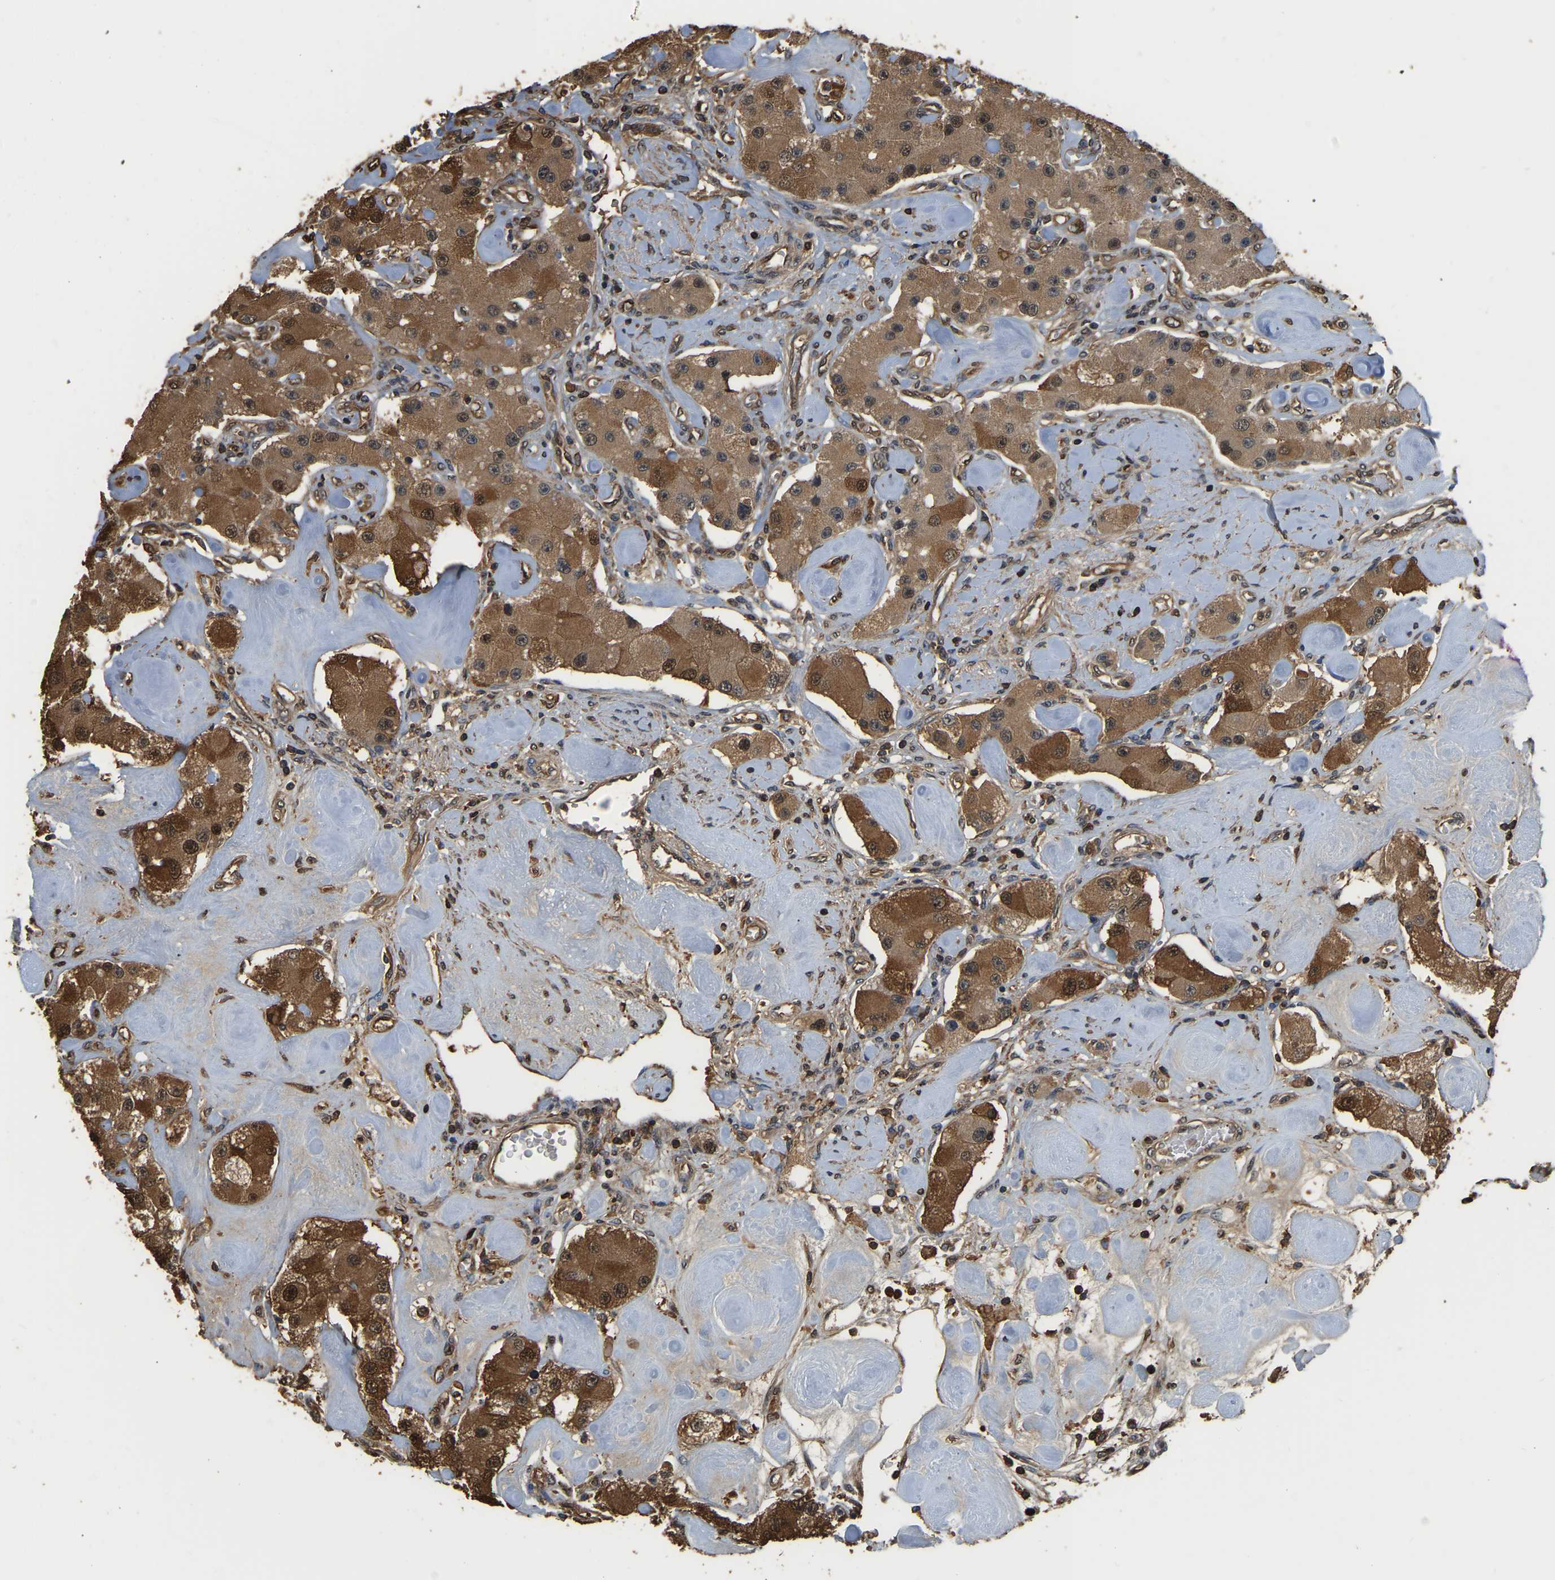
{"staining": {"intensity": "moderate", "quantity": ">75%", "location": "cytoplasmic/membranous"}, "tissue": "carcinoid", "cell_type": "Tumor cells", "image_type": "cancer", "snomed": [{"axis": "morphology", "description": "Carcinoid, malignant, NOS"}, {"axis": "topography", "description": "Pancreas"}], "caption": "Tumor cells exhibit medium levels of moderate cytoplasmic/membranous expression in about >75% of cells in carcinoid.", "gene": "LDHB", "patient": {"sex": "male", "age": 41}}